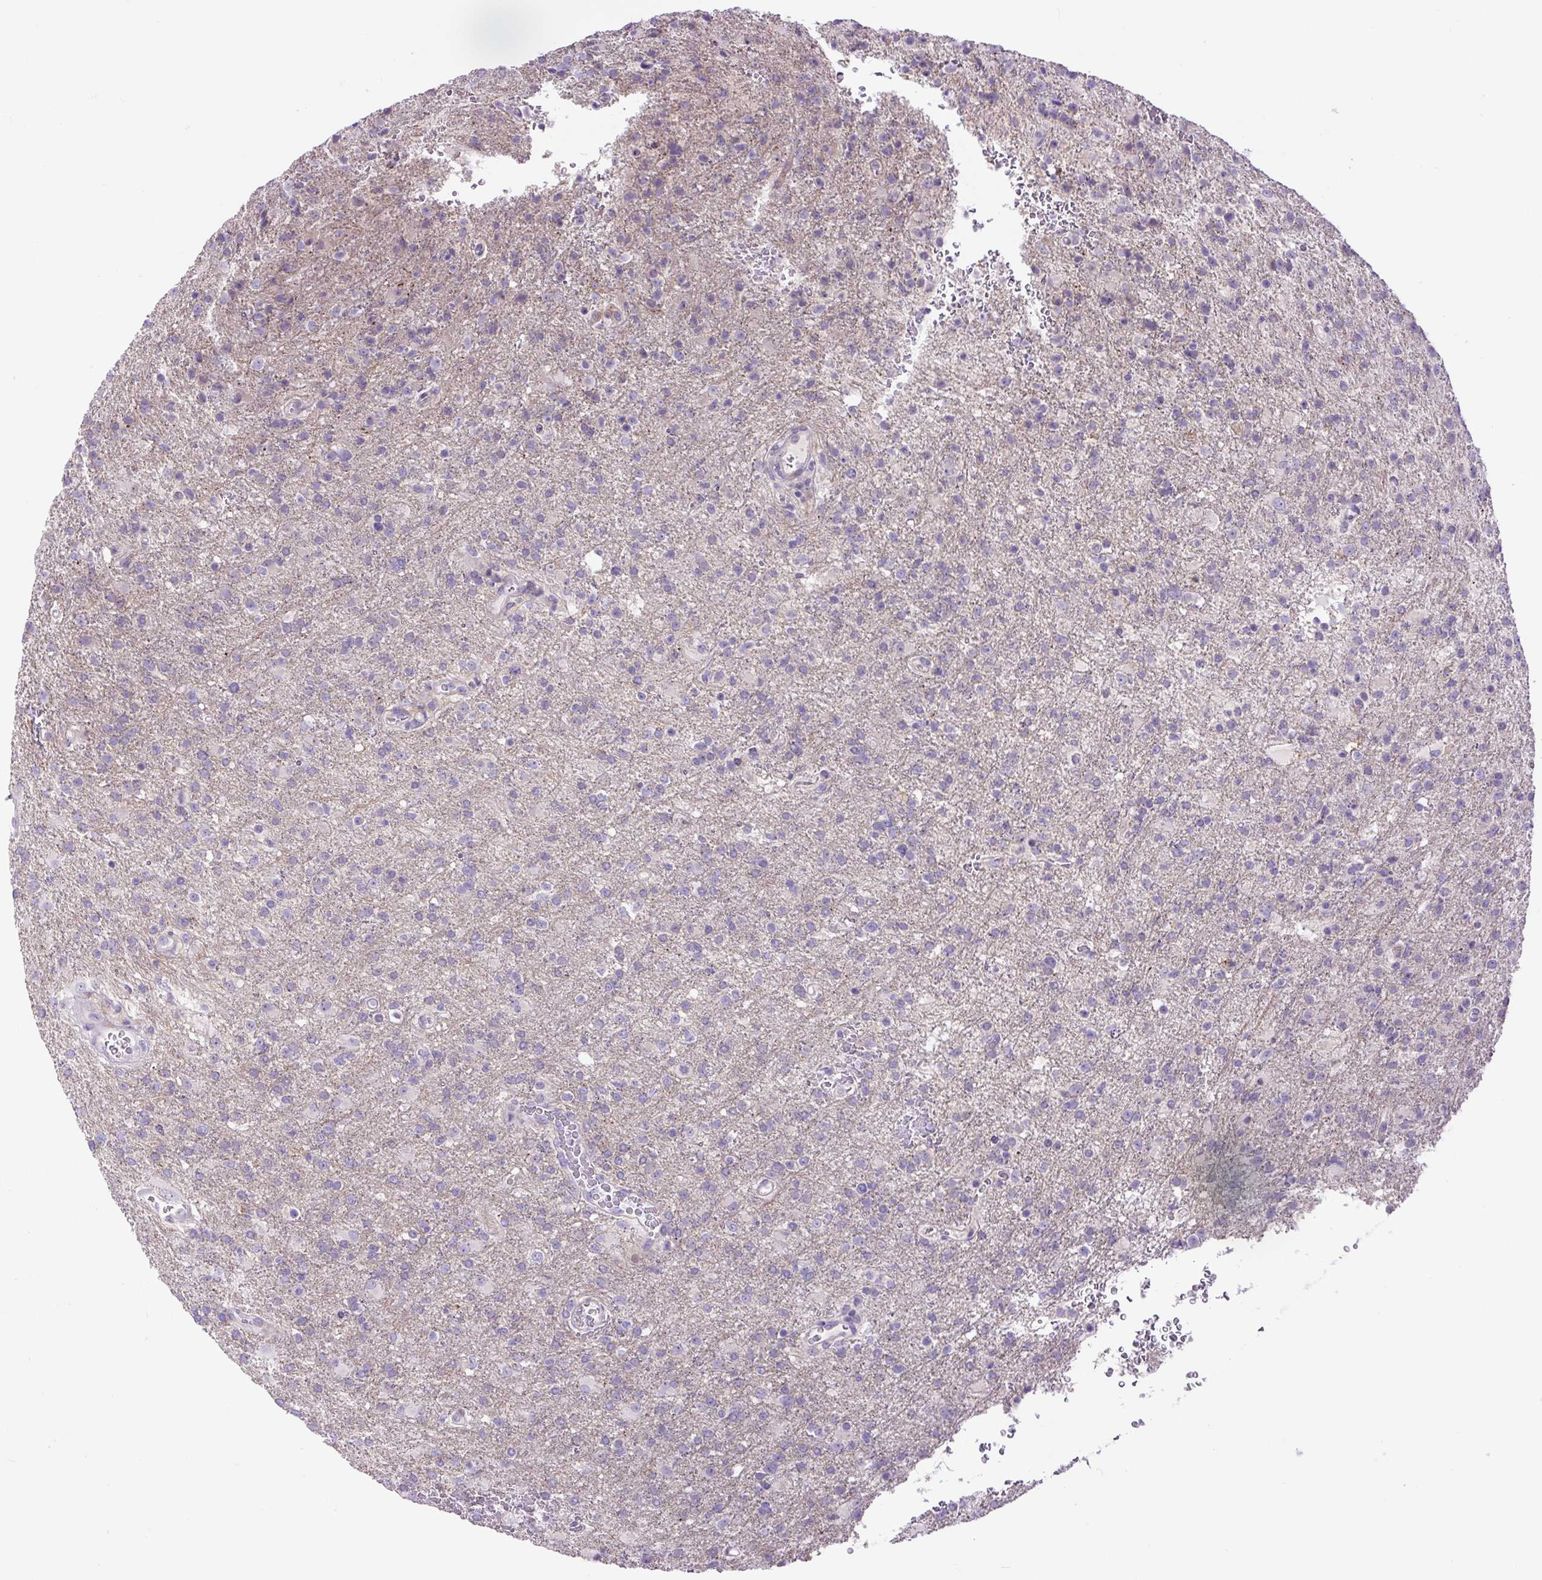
{"staining": {"intensity": "negative", "quantity": "none", "location": "none"}, "tissue": "glioma", "cell_type": "Tumor cells", "image_type": "cancer", "snomed": [{"axis": "morphology", "description": "Glioma, malignant, High grade"}, {"axis": "topography", "description": "Brain"}], "caption": "Histopathology image shows no significant protein positivity in tumor cells of glioma.", "gene": "ZNF596", "patient": {"sex": "female", "age": 74}}